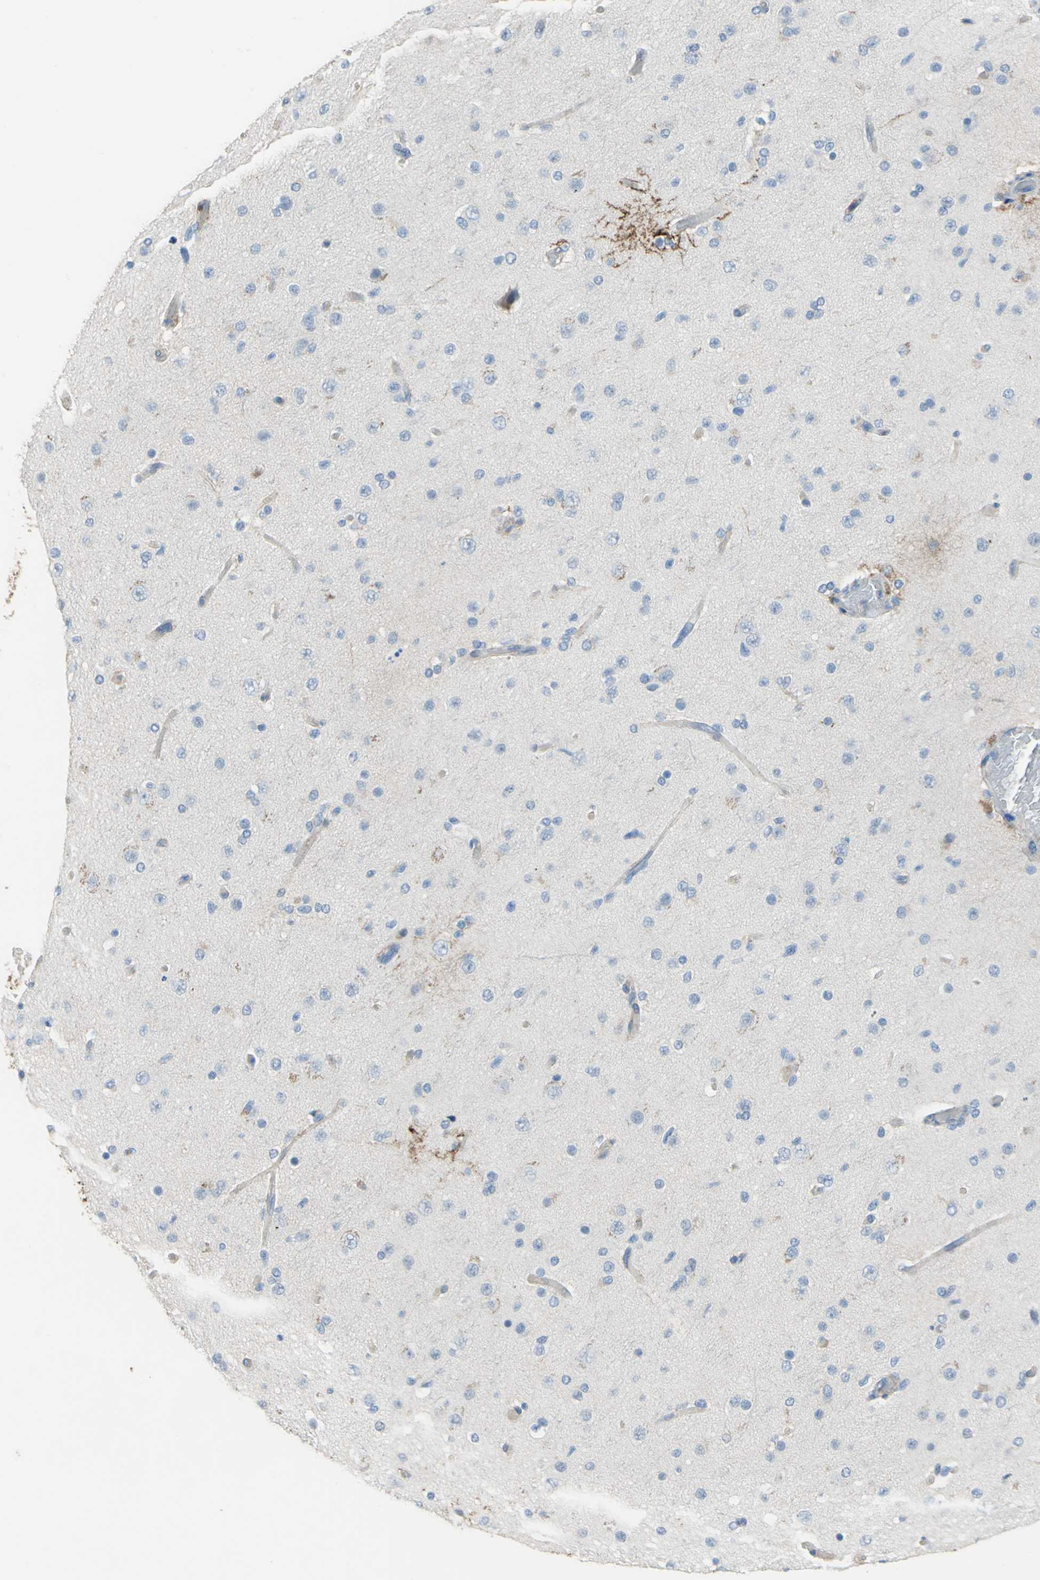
{"staining": {"intensity": "weak", "quantity": "<25%", "location": "cytoplasmic/membranous"}, "tissue": "glioma", "cell_type": "Tumor cells", "image_type": "cancer", "snomed": [{"axis": "morphology", "description": "Glioma, malignant, High grade"}, {"axis": "topography", "description": "Brain"}], "caption": "High magnification brightfield microscopy of malignant high-grade glioma stained with DAB (brown) and counterstained with hematoxylin (blue): tumor cells show no significant expression.", "gene": "CD44", "patient": {"sex": "male", "age": 33}}